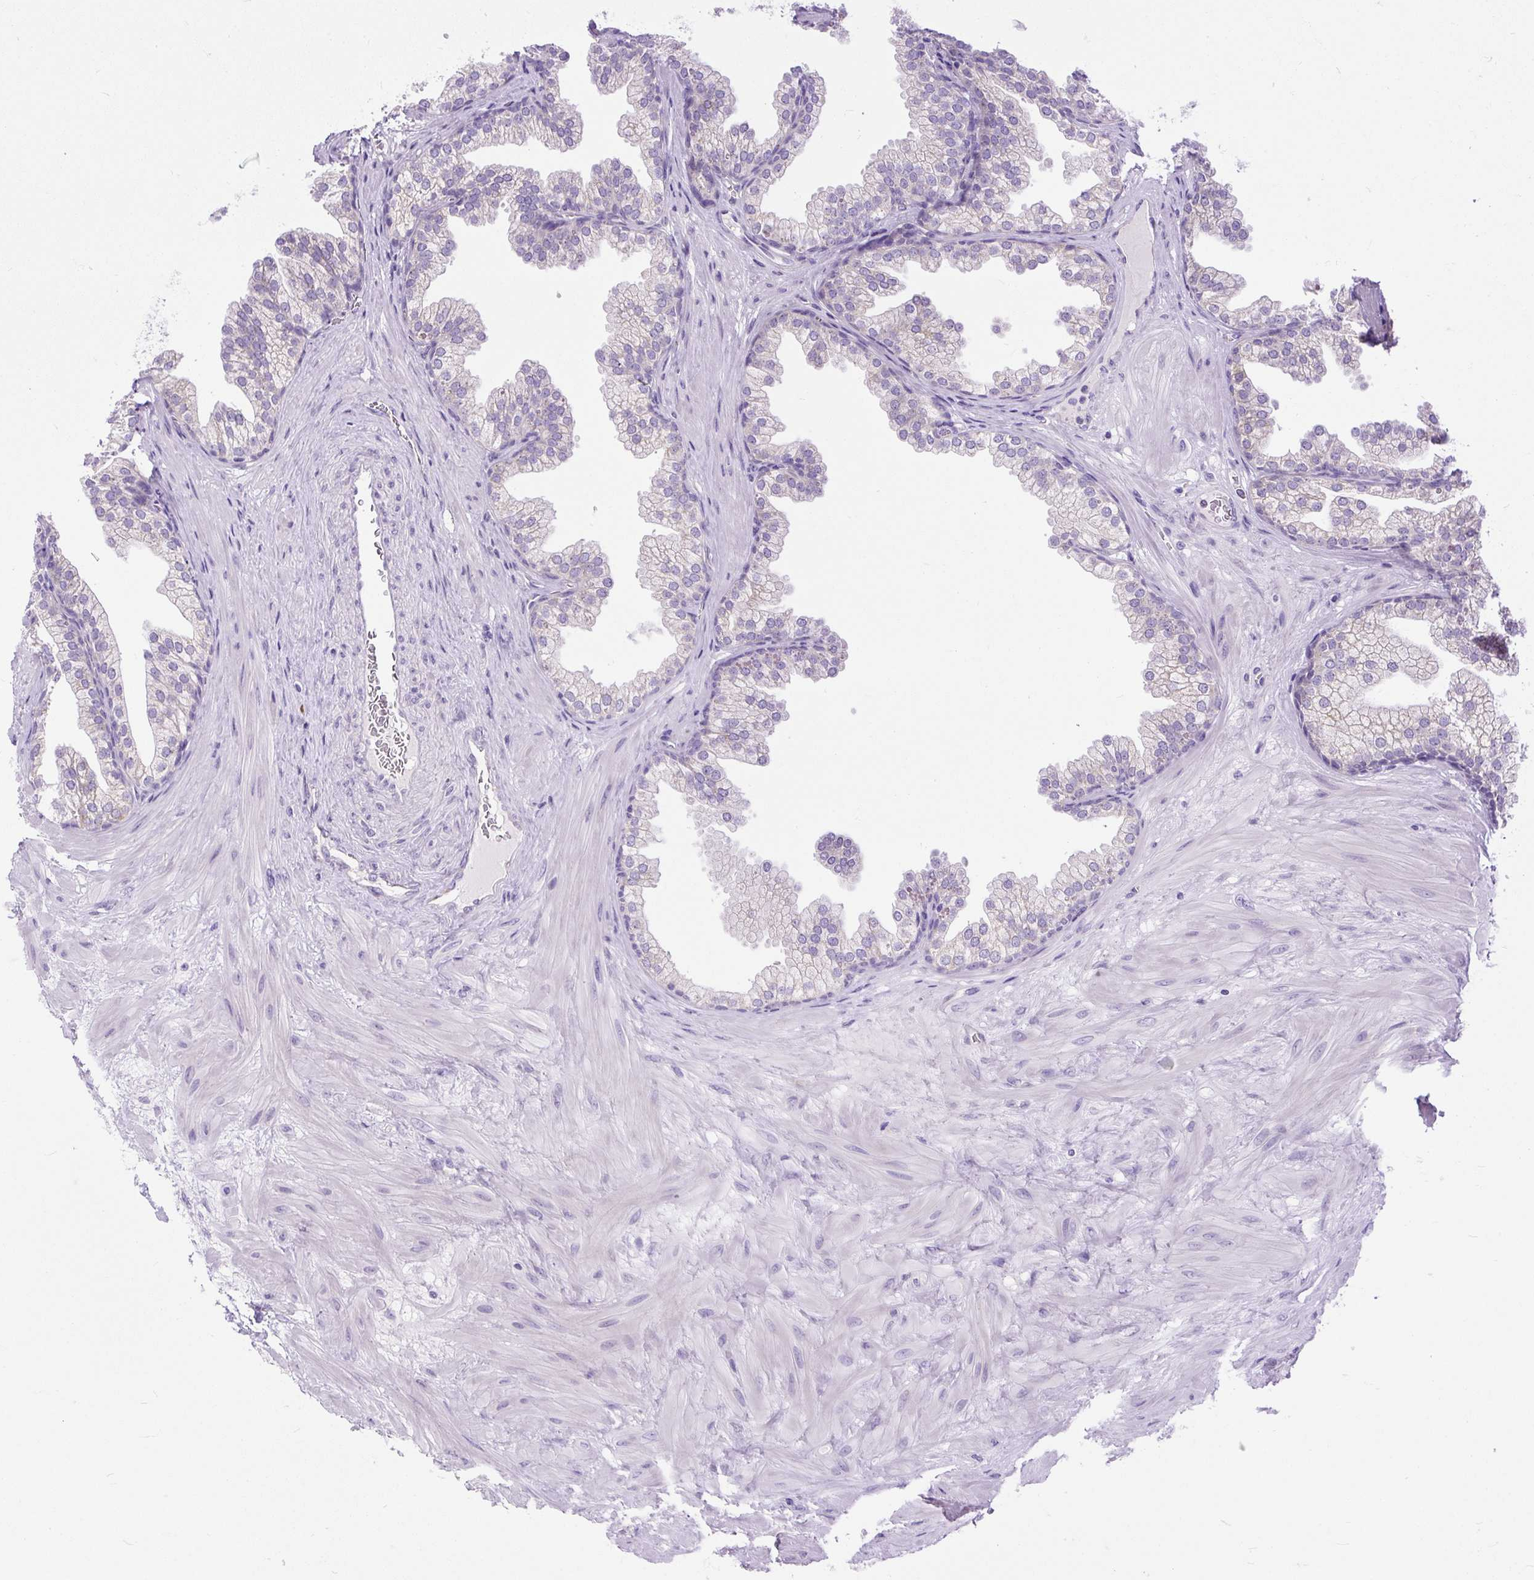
{"staining": {"intensity": "weak", "quantity": "<25%", "location": "cytoplasmic/membranous"}, "tissue": "prostate", "cell_type": "Glandular cells", "image_type": "normal", "snomed": [{"axis": "morphology", "description": "Normal tissue, NOS"}, {"axis": "topography", "description": "Prostate"}], "caption": "A high-resolution micrograph shows IHC staining of unremarkable prostate, which demonstrates no significant staining in glandular cells.", "gene": "SYBU", "patient": {"sex": "male", "age": 37}}